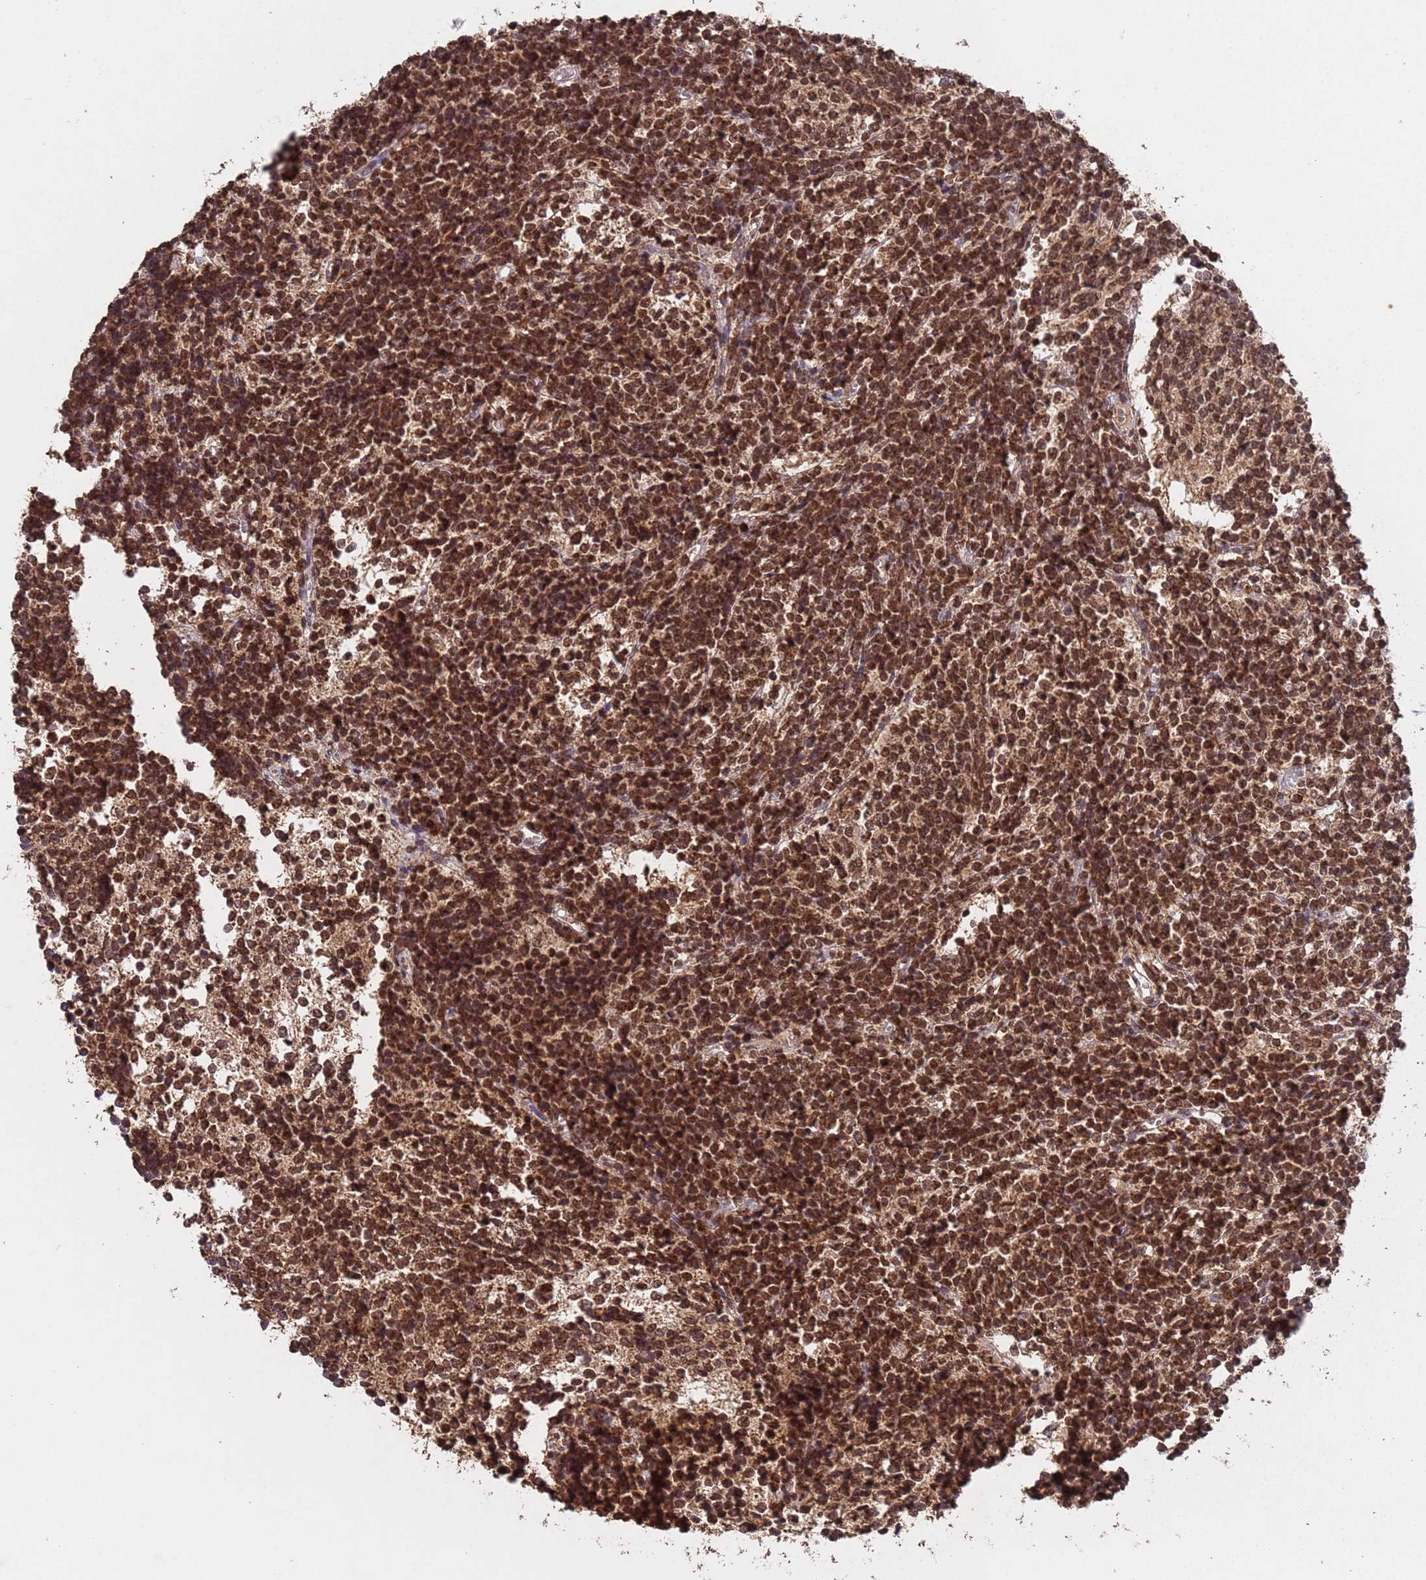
{"staining": {"intensity": "strong", "quantity": ">75%", "location": "cytoplasmic/membranous,nuclear"}, "tissue": "glioma", "cell_type": "Tumor cells", "image_type": "cancer", "snomed": [{"axis": "morphology", "description": "Glioma, malignant, Low grade"}, {"axis": "topography", "description": "Brain"}], "caption": "A brown stain highlights strong cytoplasmic/membranous and nuclear positivity of a protein in low-grade glioma (malignant) tumor cells.", "gene": "HDAC10", "patient": {"sex": "female", "age": 1}}